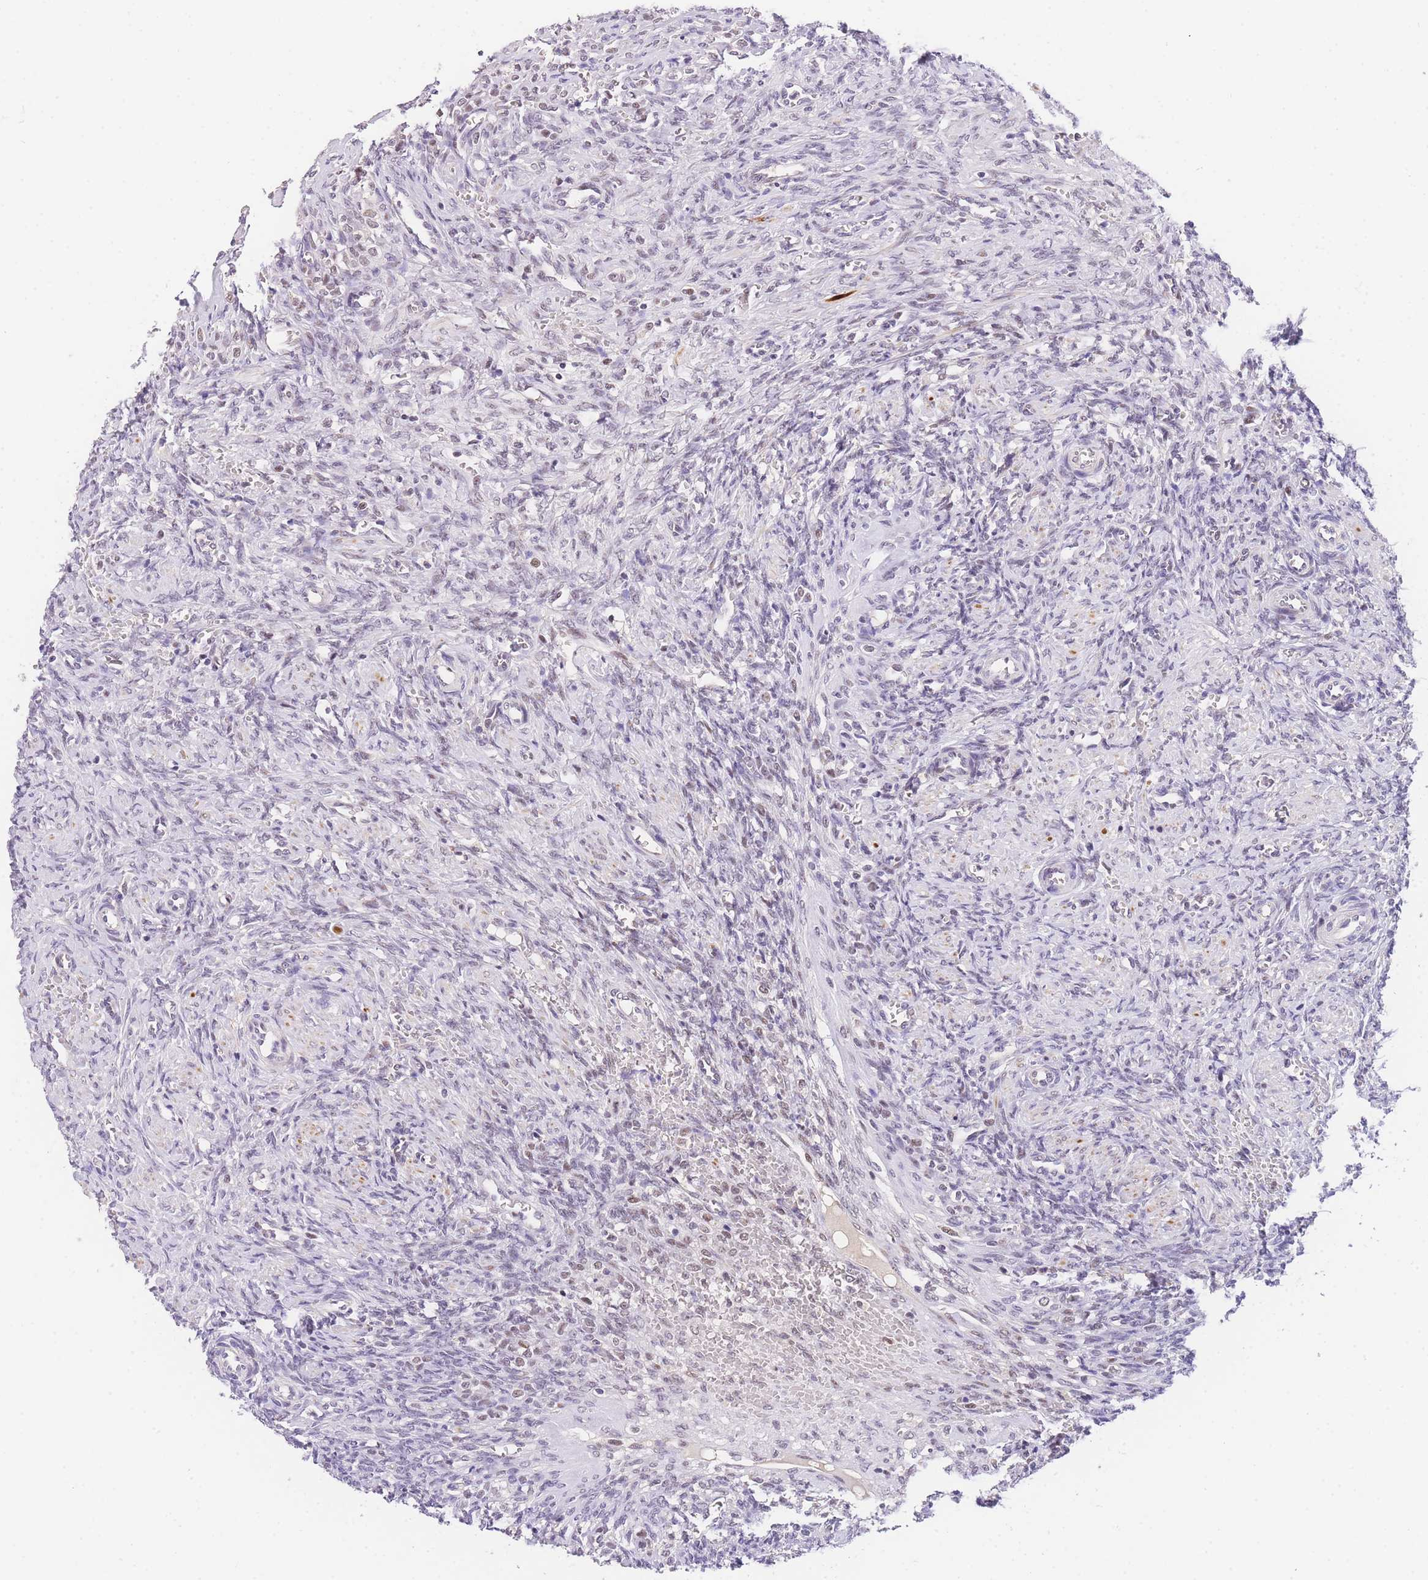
{"staining": {"intensity": "negative", "quantity": "none", "location": "none"}, "tissue": "ovary", "cell_type": "Ovarian stroma cells", "image_type": "normal", "snomed": [{"axis": "morphology", "description": "Normal tissue, NOS"}, {"axis": "topography", "description": "Ovary"}], "caption": "Ovarian stroma cells show no significant staining in benign ovary. (Immunohistochemistry, brightfield microscopy, high magnification).", "gene": "SLC35F2", "patient": {"sex": "female", "age": 41}}